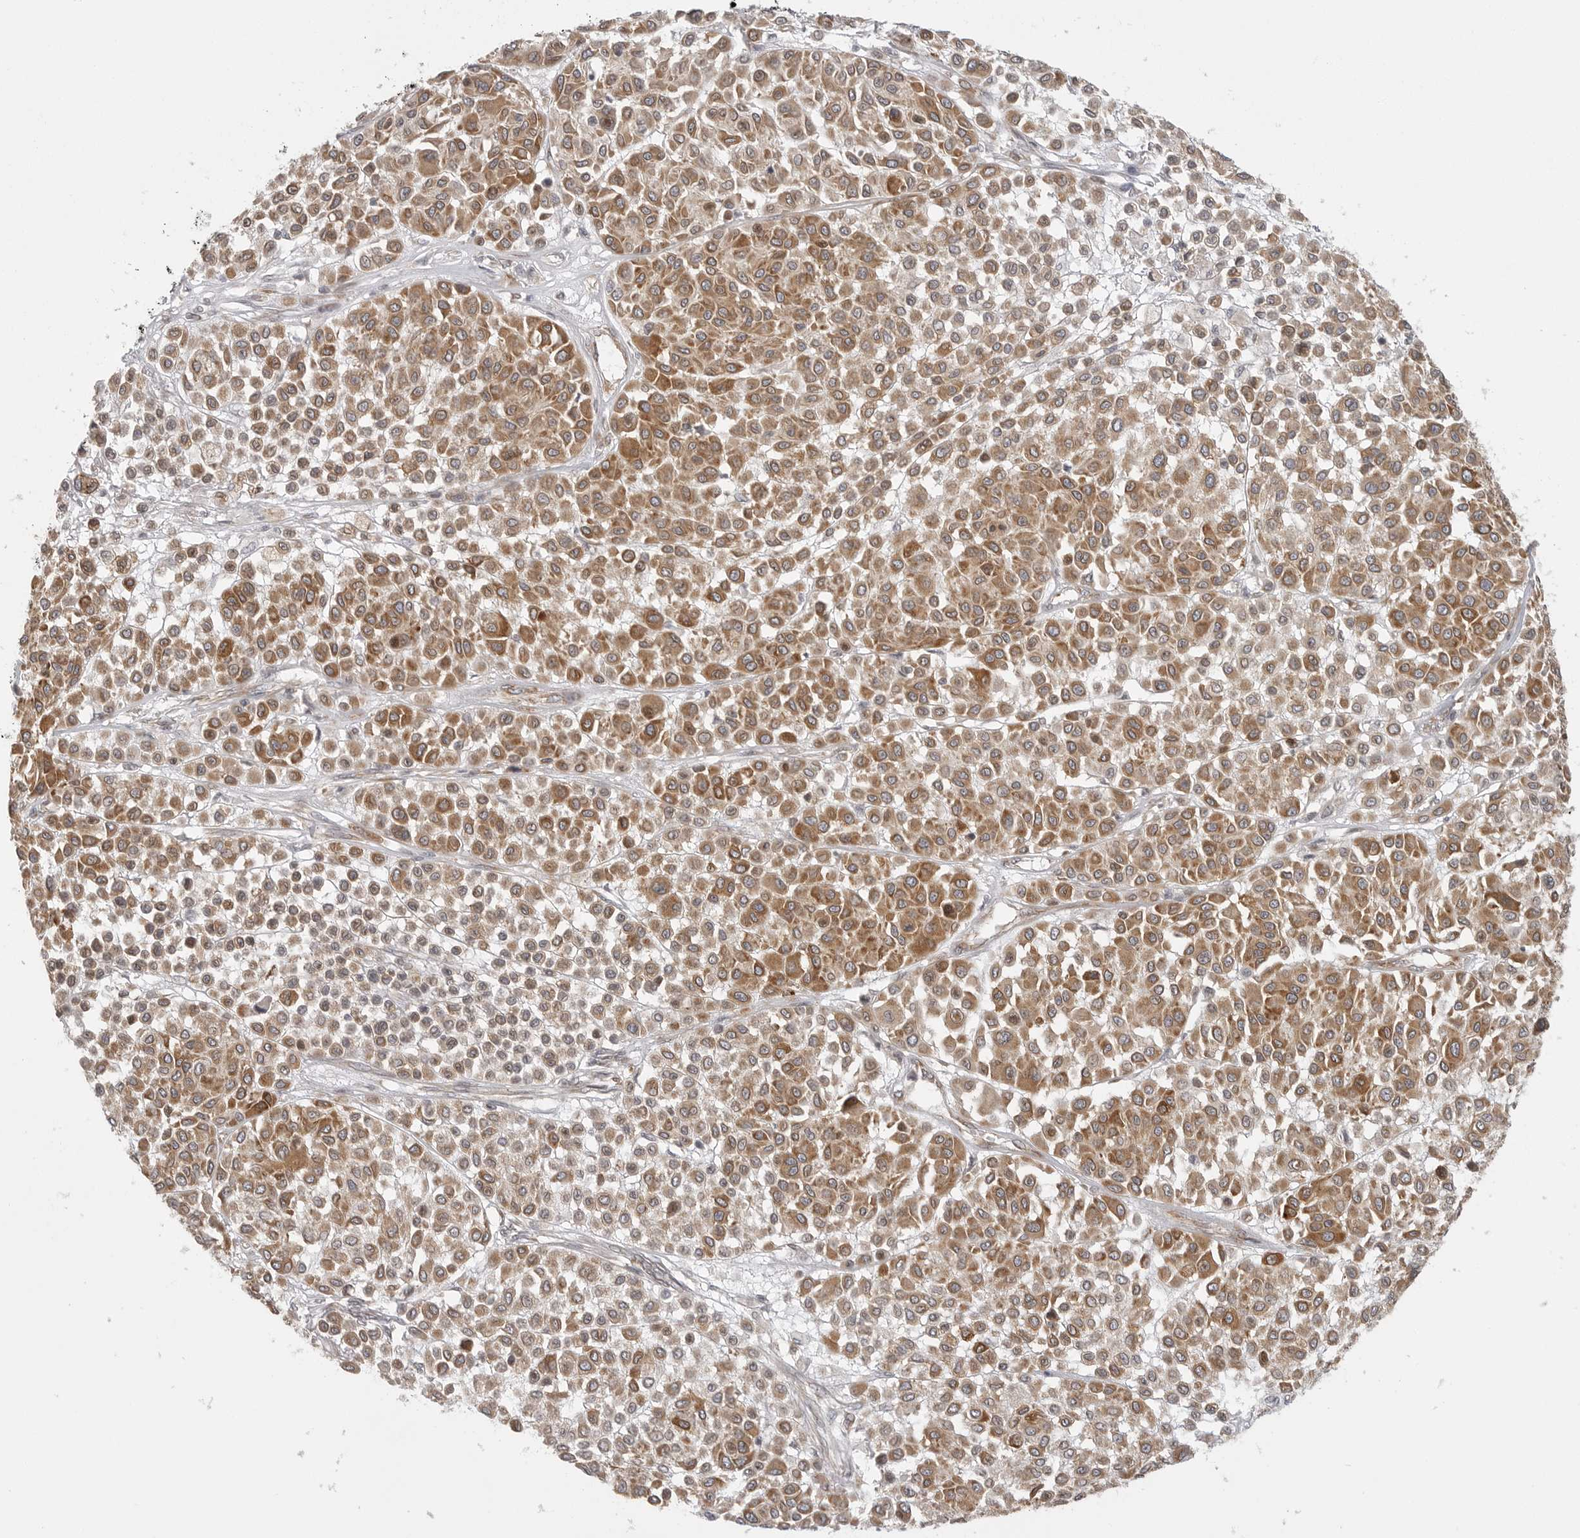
{"staining": {"intensity": "moderate", "quantity": ">75%", "location": "cytoplasmic/membranous"}, "tissue": "melanoma", "cell_type": "Tumor cells", "image_type": "cancer", "snomed": [{"axis": "morphology", "description": "Malignant melanoma, Metastatic site"}, {"axis": "topography", "description": "Soft tissue"}], "caption": "Melanoma was stained to show a protein in brown. There is medium levels of moderate cytoplasmic/membranous staining in approximately >75% of tumor cells. Immunohistochemistry stains the protein of interest in brown and the nuclei are stained blue.", "gene": "CERS2", "patient": {"sex": "male", "age": 41}}